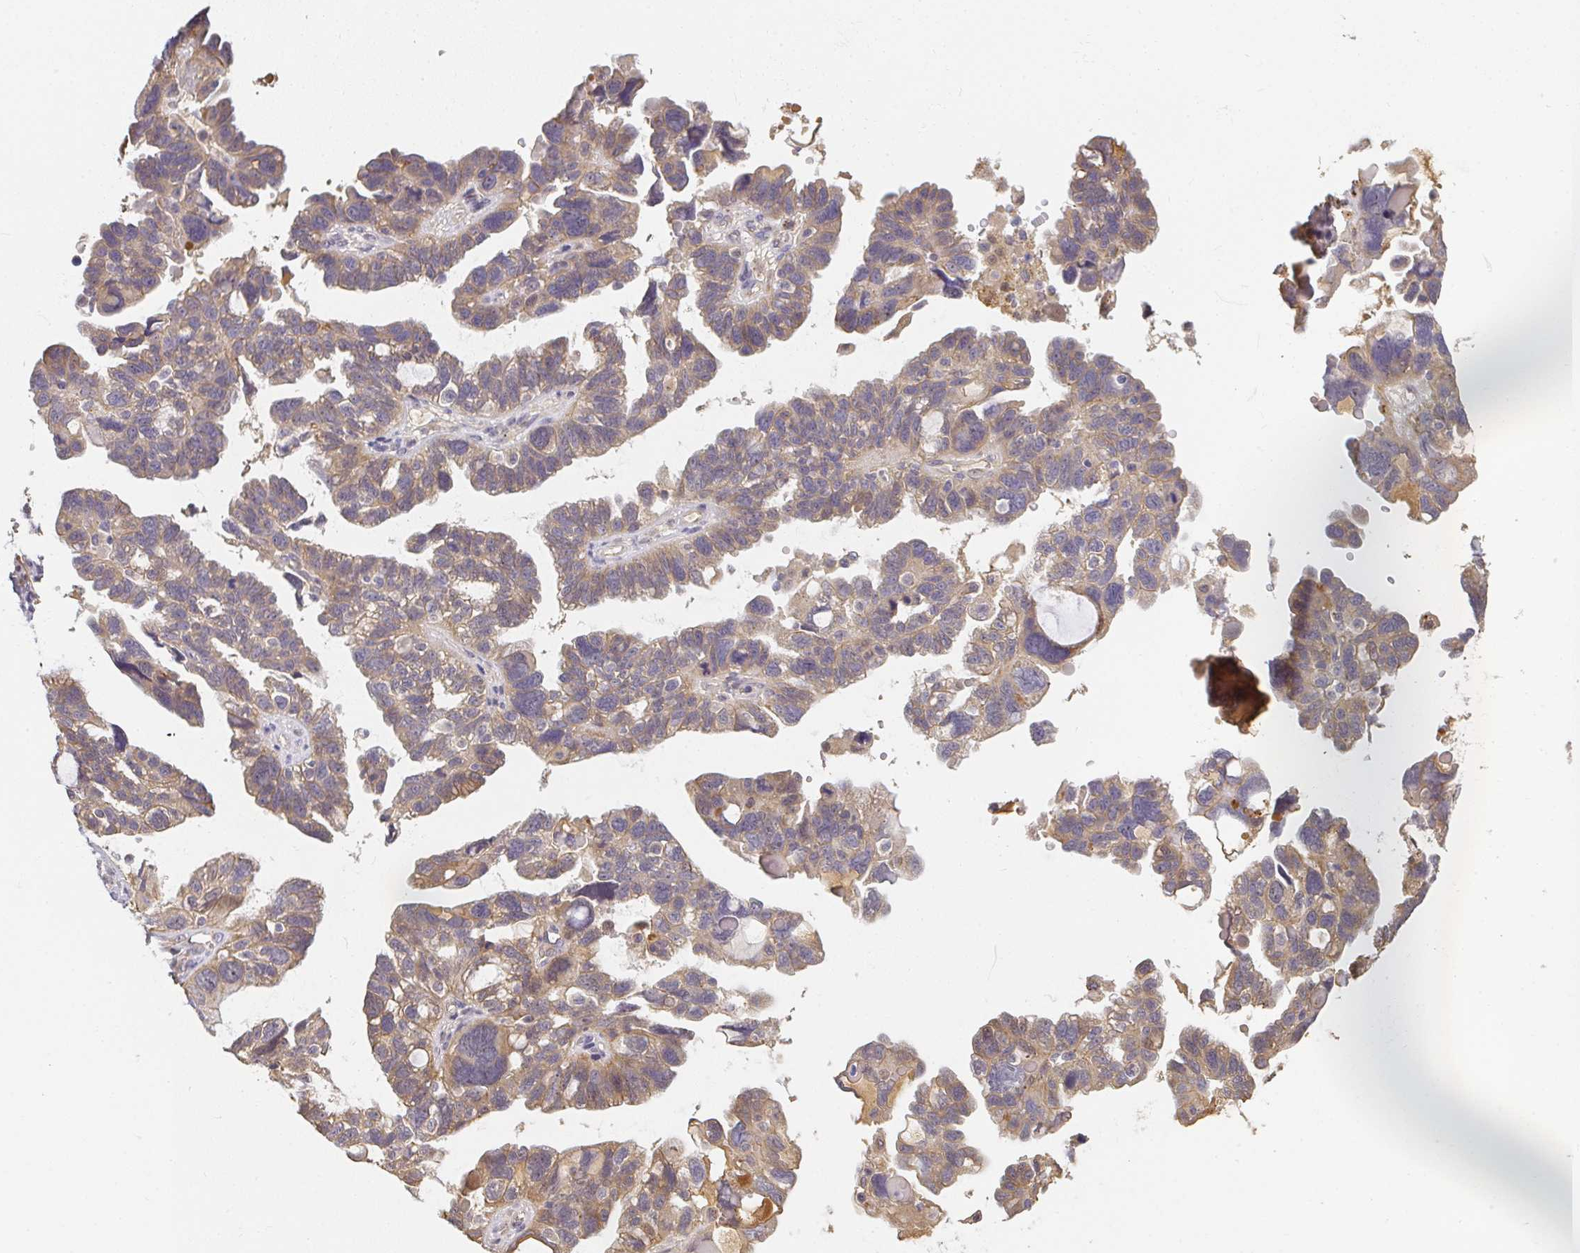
{"staining": {"intensity": "weak", "quantity": ">75%", "location": "cytoplasmic/membranous"}, "tissue": "ovarian cancer", "cell_type": "Tumor cells", "image_type": "cancer", "snomed": [{"axis": "morphology", "description": "Cystadenocarcinoma, serous, NOS"}, {"axis": "topography", "description": "Ovary"}], "caption": "Immunohistochemistry (IHC) micrograph of human ovarian cancer stained for a protein (brown), which reveals low levels of weak cytoplasmic/membranous positivity in about >75% of tumor cells.", "gene": "SLC35B3", "patient": {"sex": "female", "age": 60}}